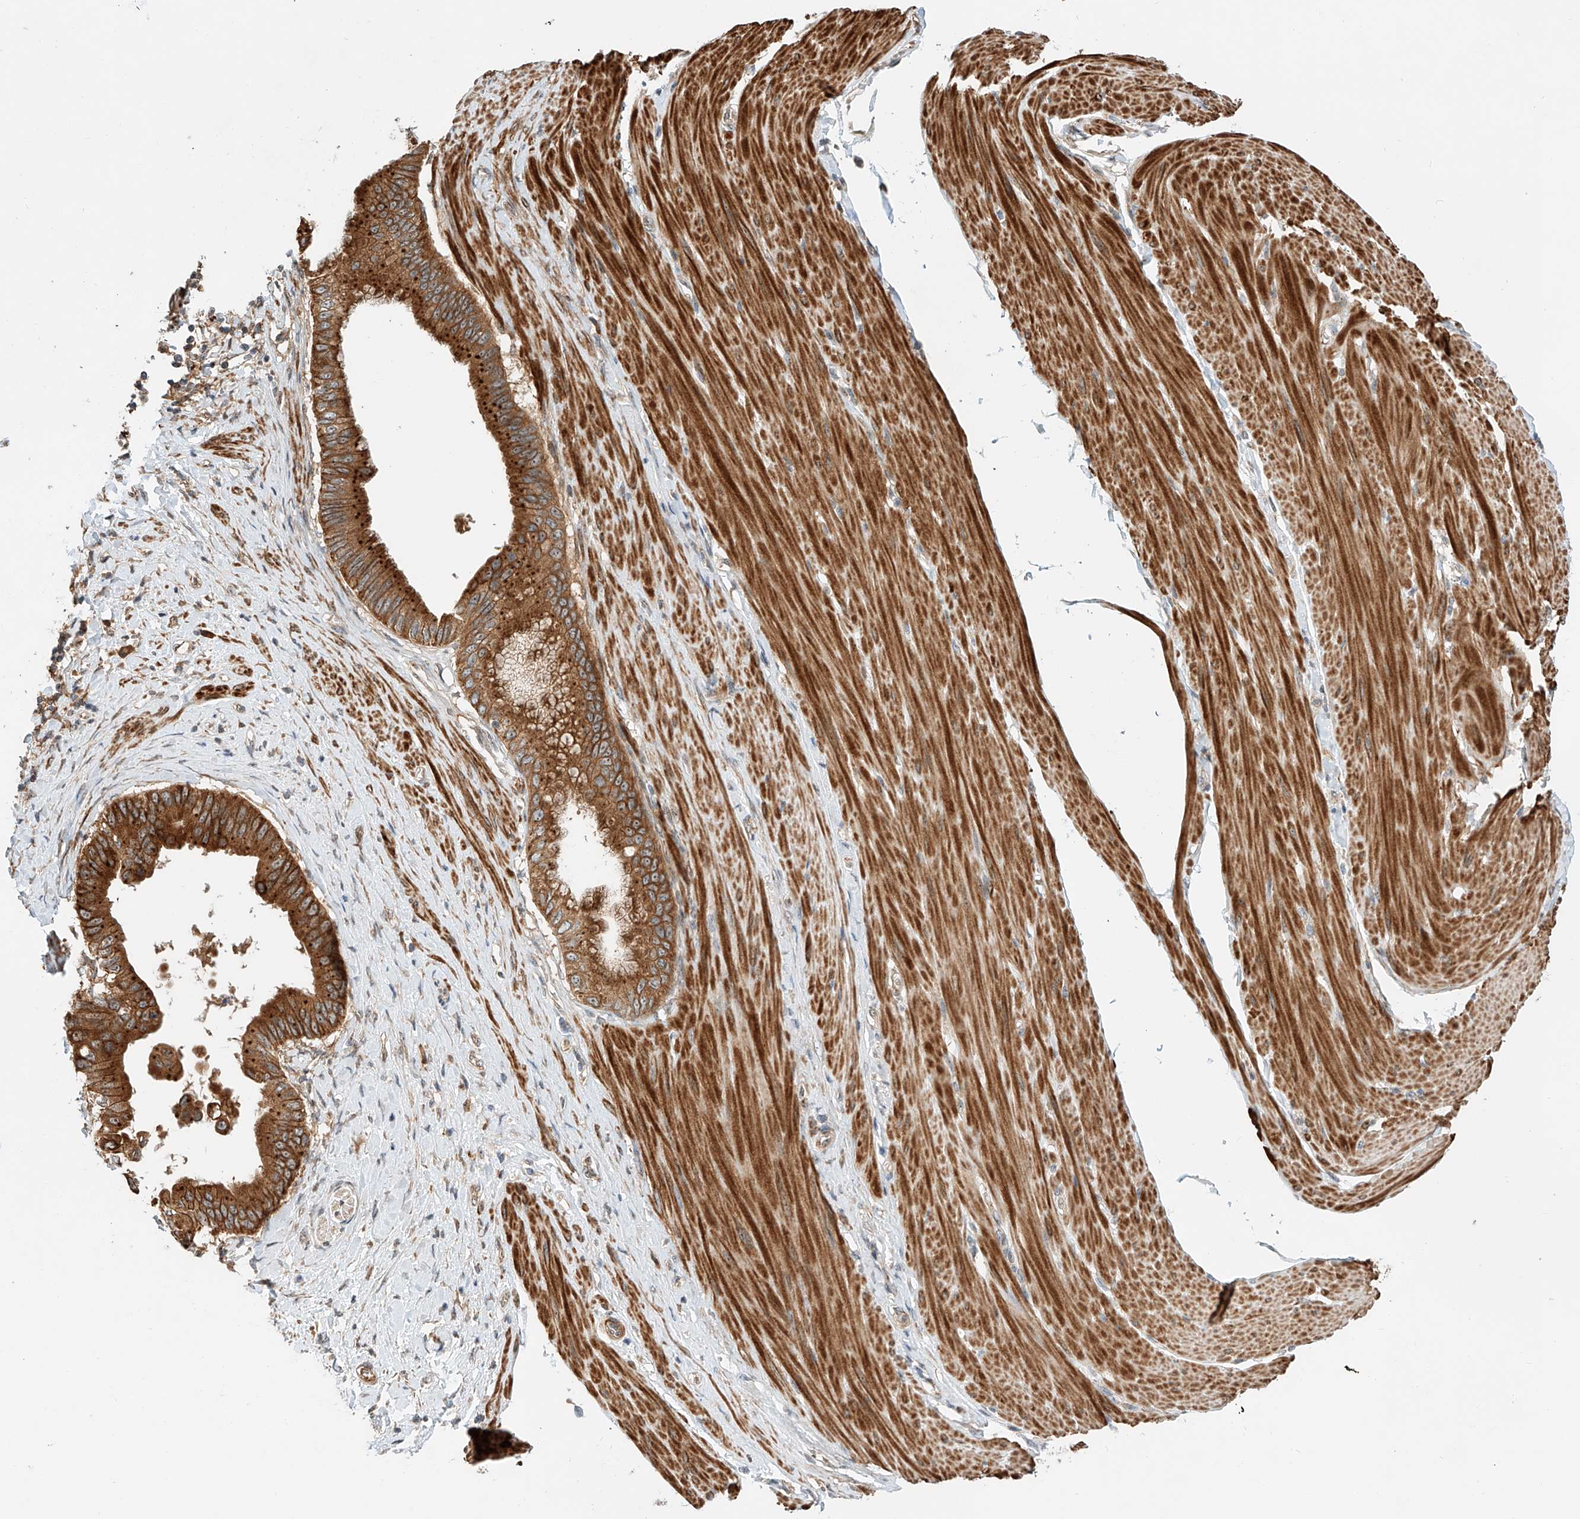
{"staining": {"intensity": "strong", "quantity": ">75%", "location": "cytoplasmic/membranous"}, "tissue": "pancreatic cancer", "cell_type": "Tumor cells", "image_type": "cancer", "snomed": [{"axis": "morphology", "description": "Adenocarcinoma, NOS"}, {"axis": "topography", "description": "Pancreas"}], "caption": "Strong cytoplasmic/membranous expression is present in about >75% of tumor cells in pancreatic adenocarcinoma.", "gene": "CPAMD8", "patient": {"sex": "female", "age": 56}}